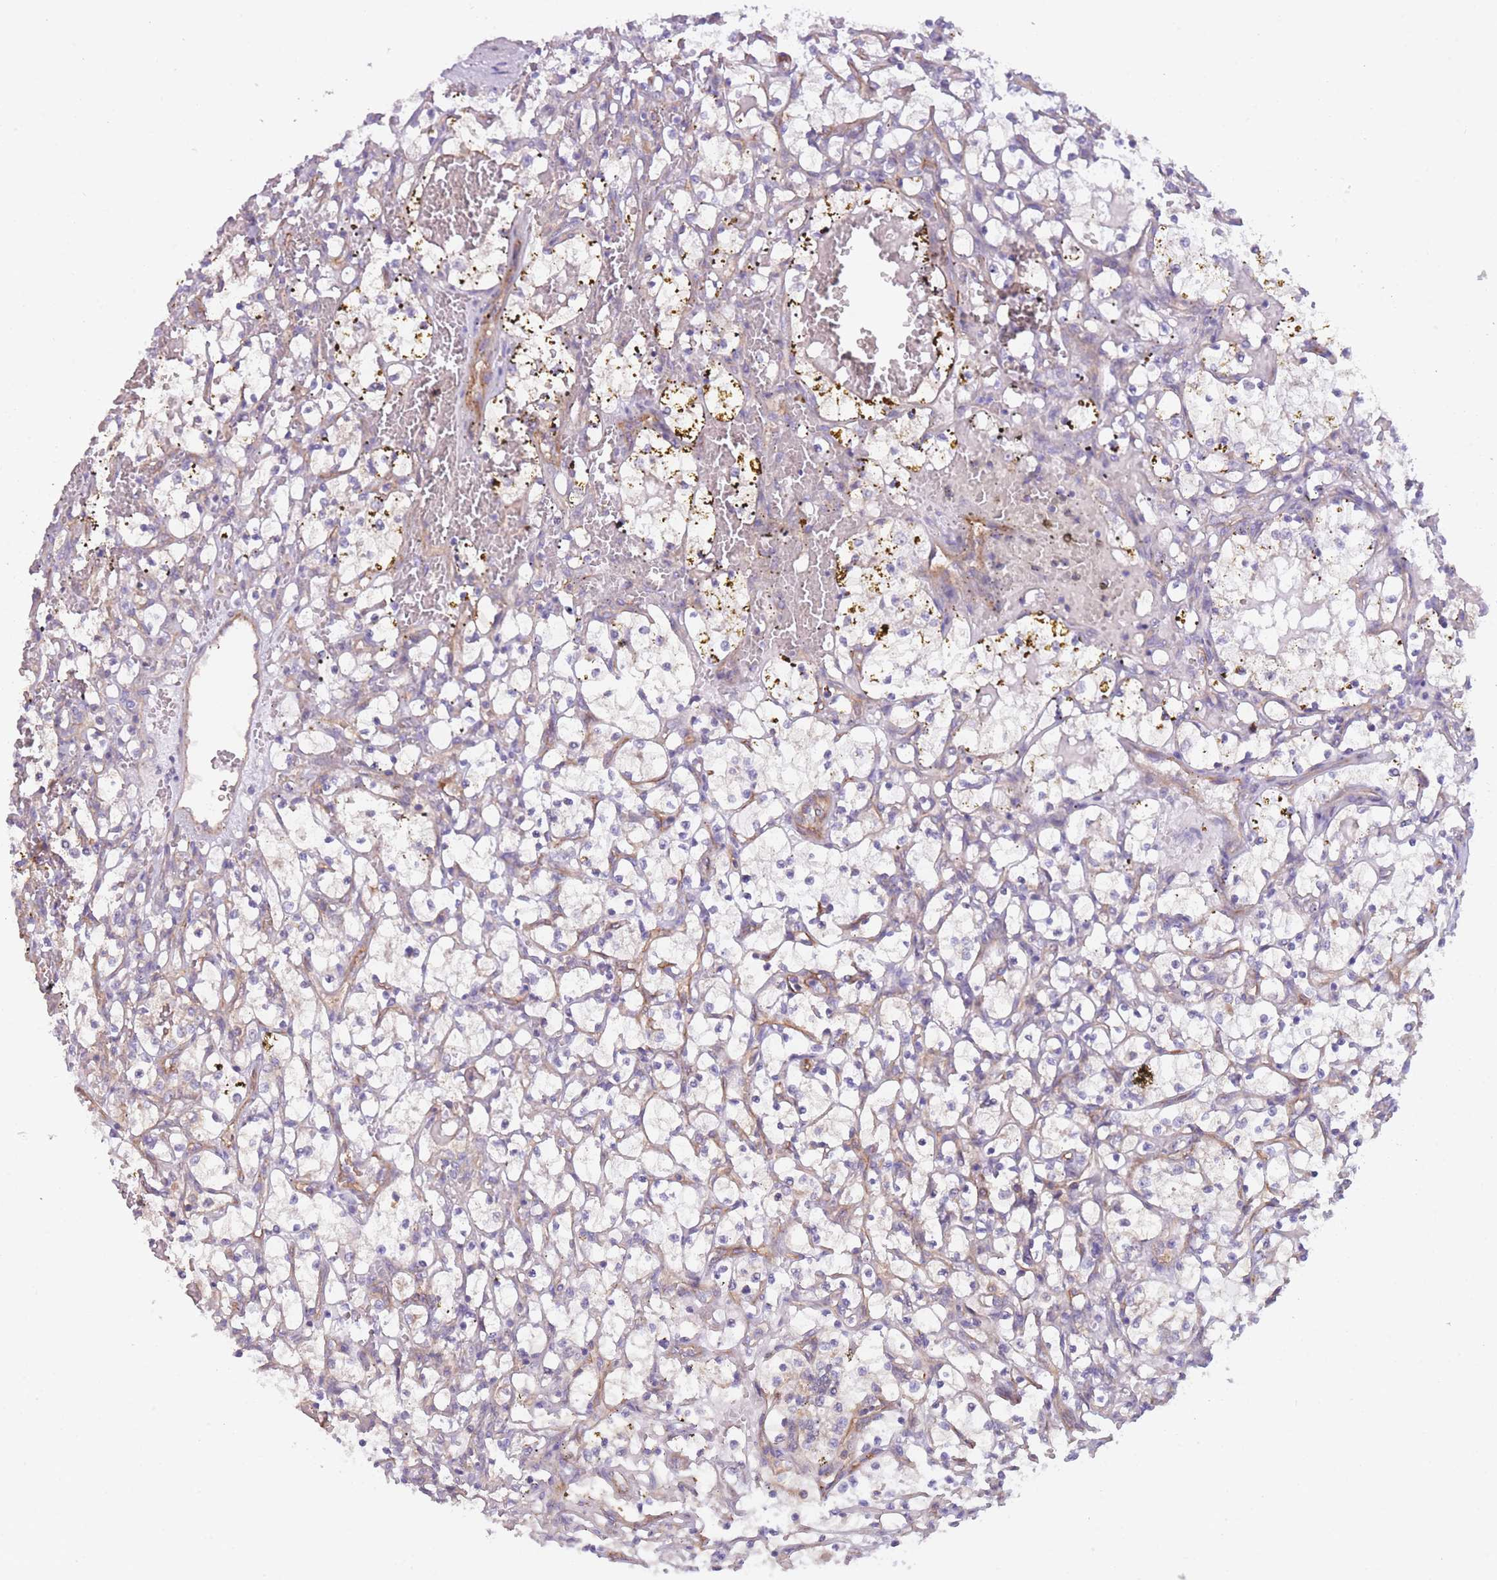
{"staining": {"intensity": "negative", "quantity": "none", "location": "none"}, "tissue": "renal cancer", "cell_type": "Tumor cells", "image_type": "cancer", "snomed": [{"axis": "morphology", "description": "Adenocarcinoma, NOS"}, {"axis": "topography", "description": "Kidney"}], "caption": "Tumor cells are negative for protein expression in human adenocarcinoma (renal). (IHC, brightfield microscopy, high magnification).", "gene": "WDR93", "patient": {"sex": "female", "age": 69}}